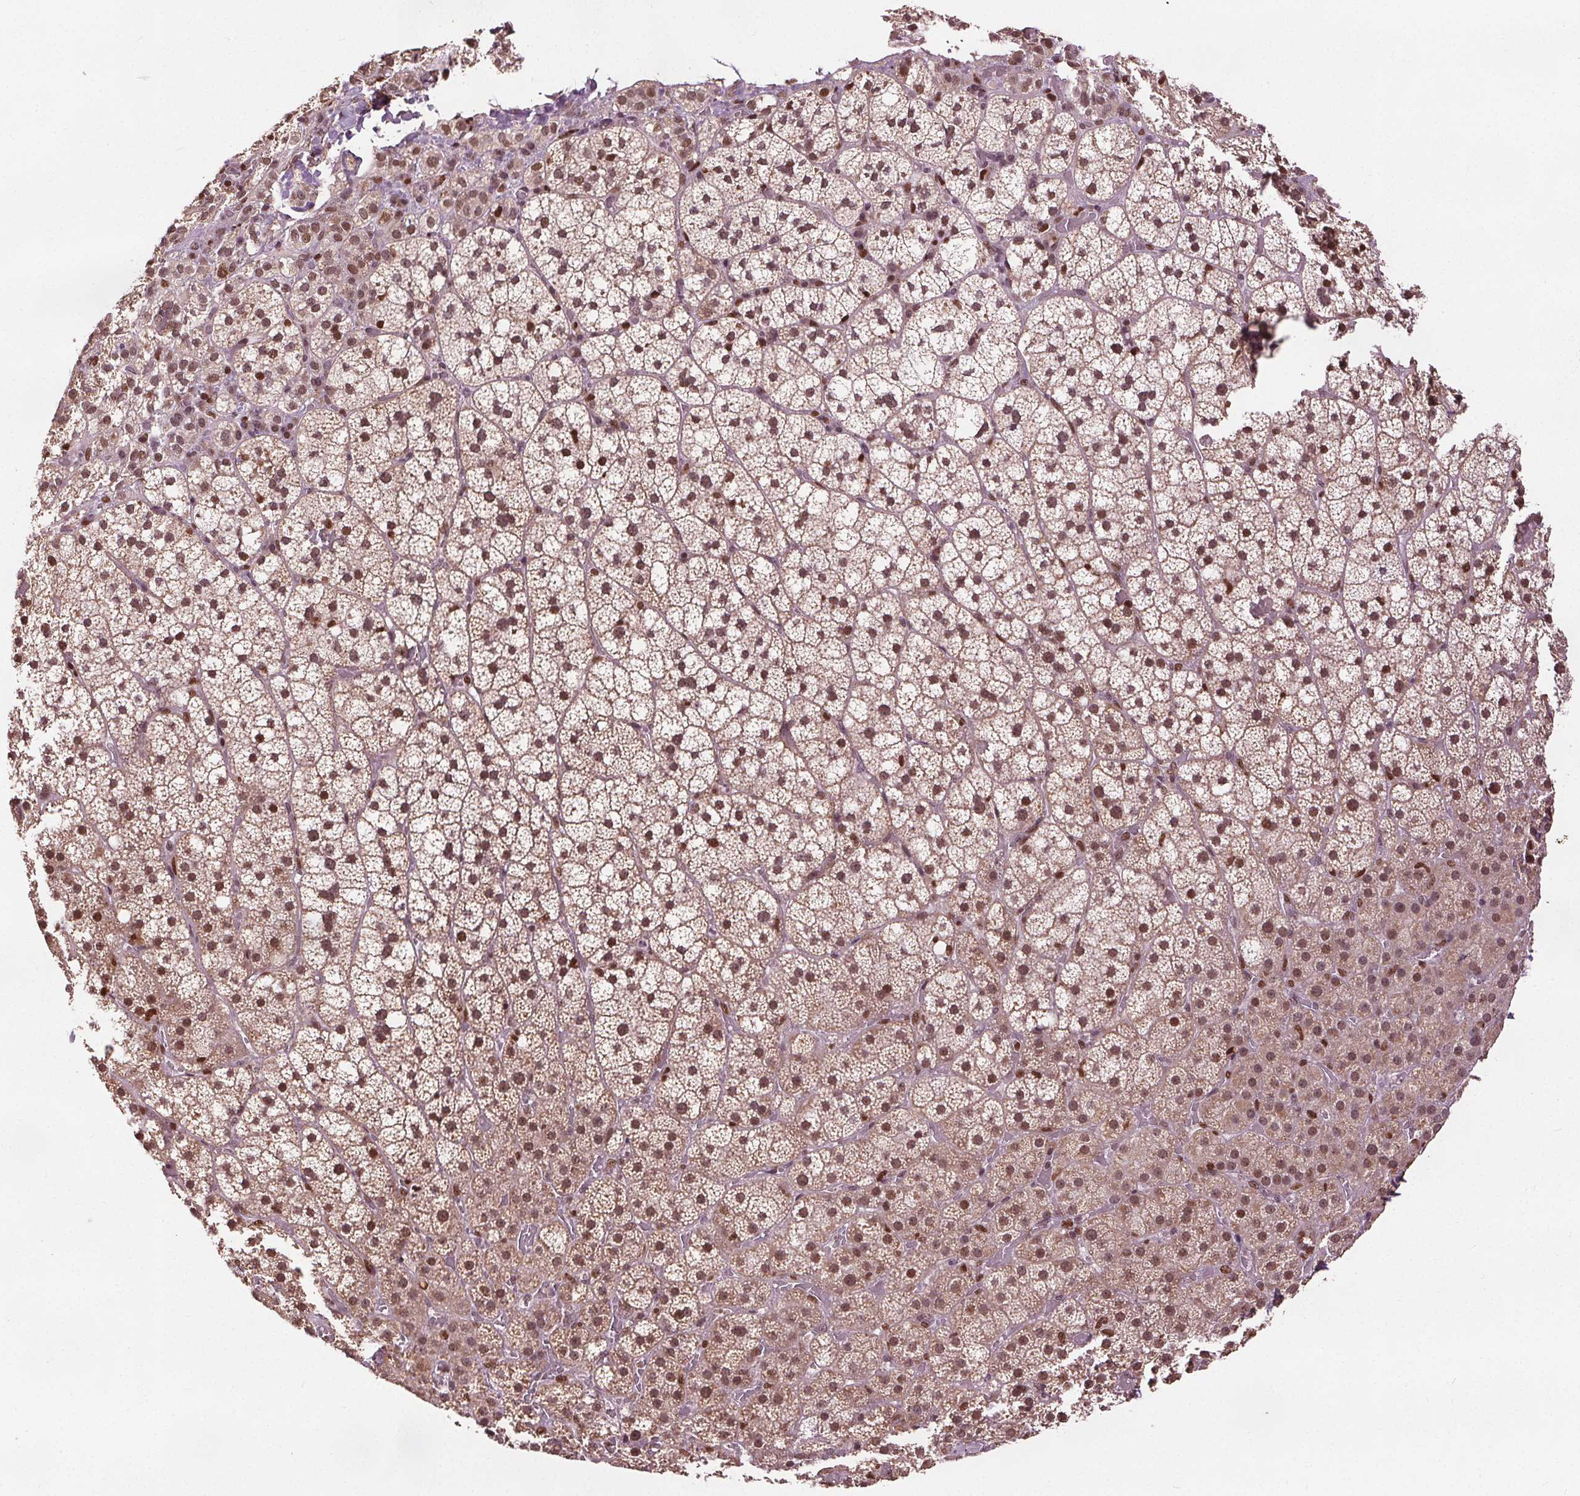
{"staining": {"intensity": "moderate", "quantity": ">75%", "location": "nuclear"}, "tissue": "adrenal gland", "cell_type": "Glandular cells", "image_type": "normal", "snomed": [{"axis": "morphology", "description": "Normal tissue, NOS"}, {"axis": "topography", "description": "Adrenal gland"}], "caption": "Benign adrenal gland exhibits moderate nuclear staining in about >75% of glandular cells.", "gene": "DDX11", "patient": {"sex": "male", "age": 53}}